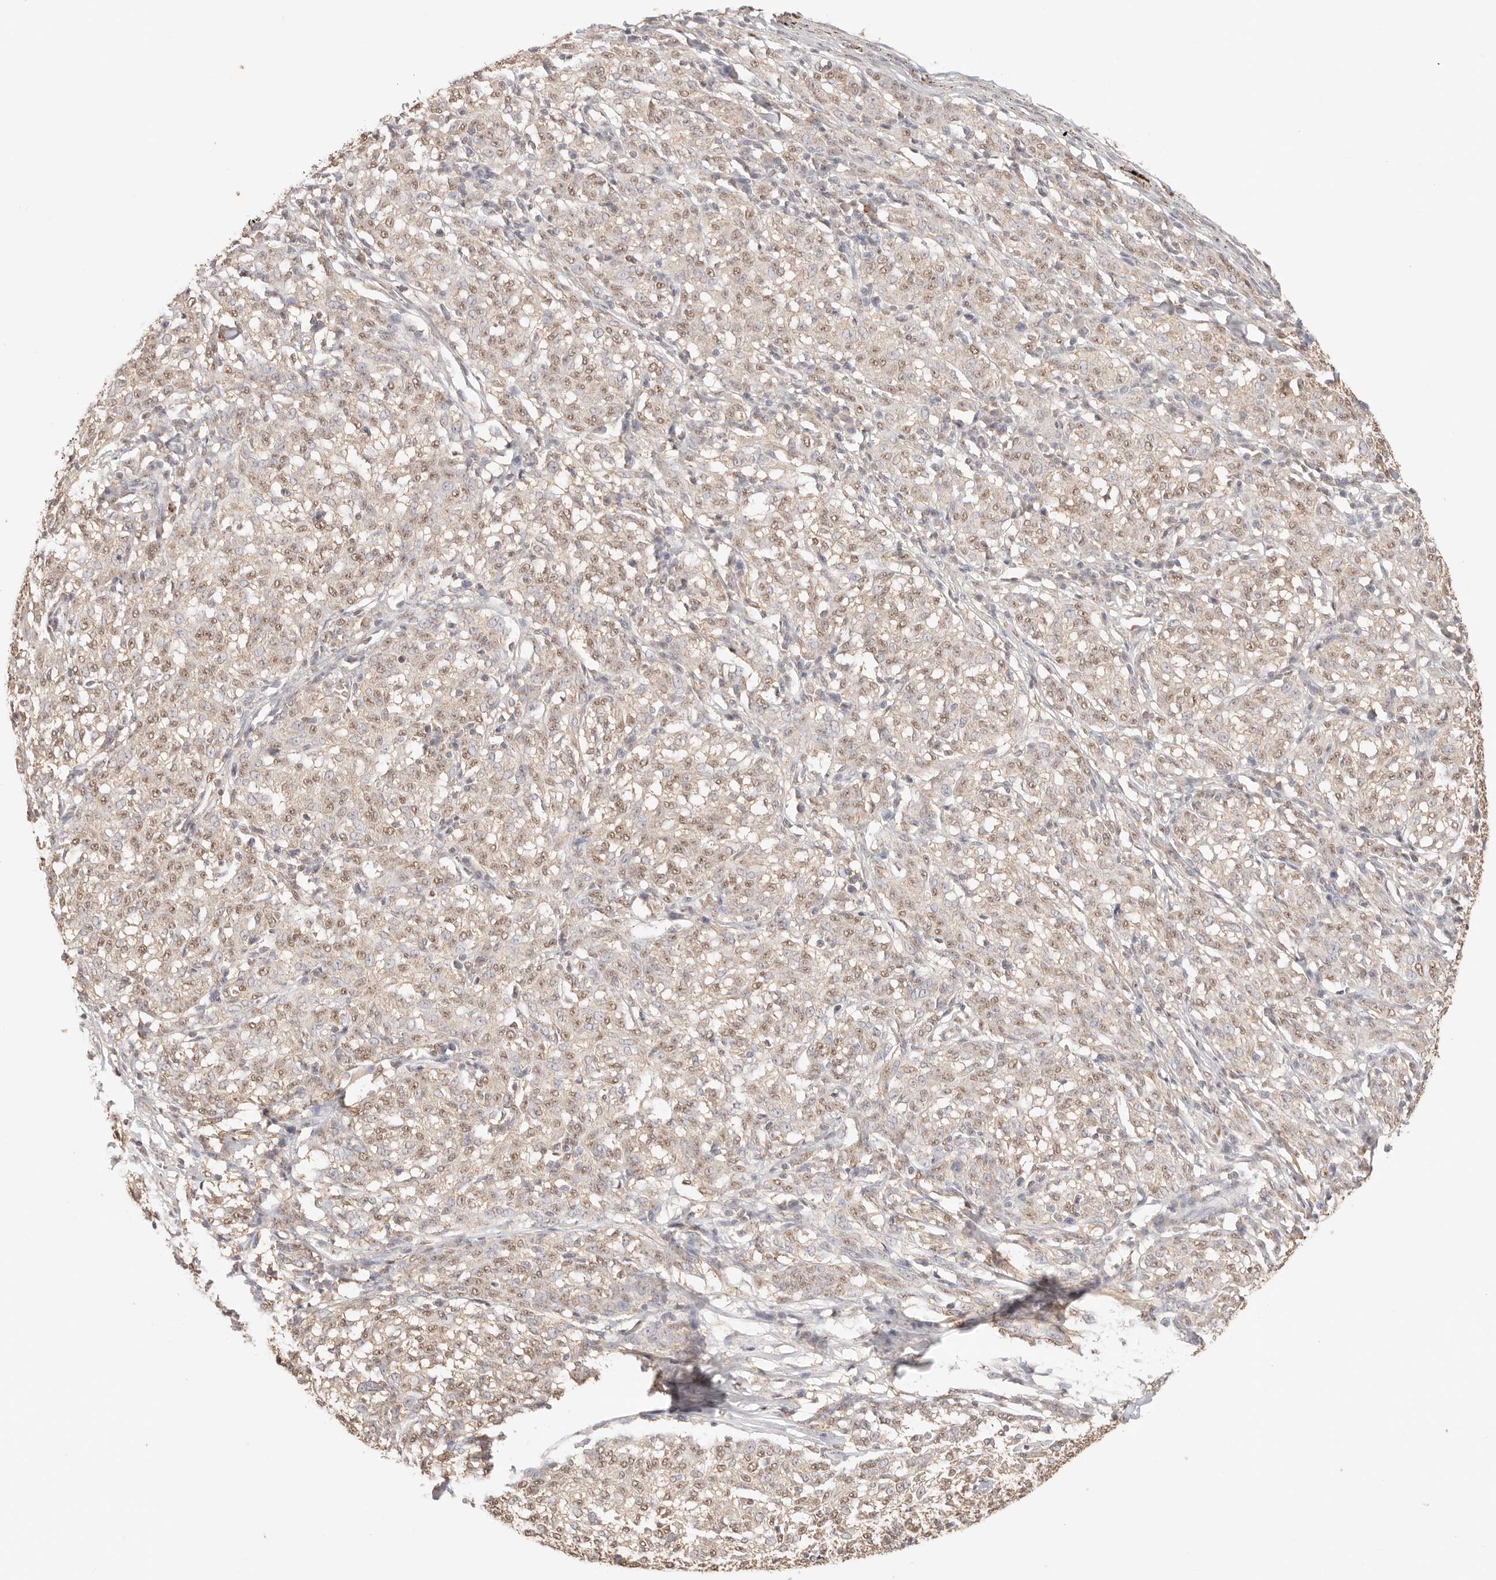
{"staining": {"intensity": "weak", "quantity": ">75%", "location": "nuclear"}, "tissue": "melanoma", "cell_type": "Tumor cells", "image_type": "cancer", "snomed": [{"axis": "morphology", "description": "Malignant melanoma, NOS"}, {"axis": "topography", "description": "Skin"}], "caption": "Melanoma was stained to show a protein in brown. There is low levels of weak nuclear staining in about >75% of tumor cells.", "gene": "IL1R2", "patient": {"sex": "female", "age": 72}}